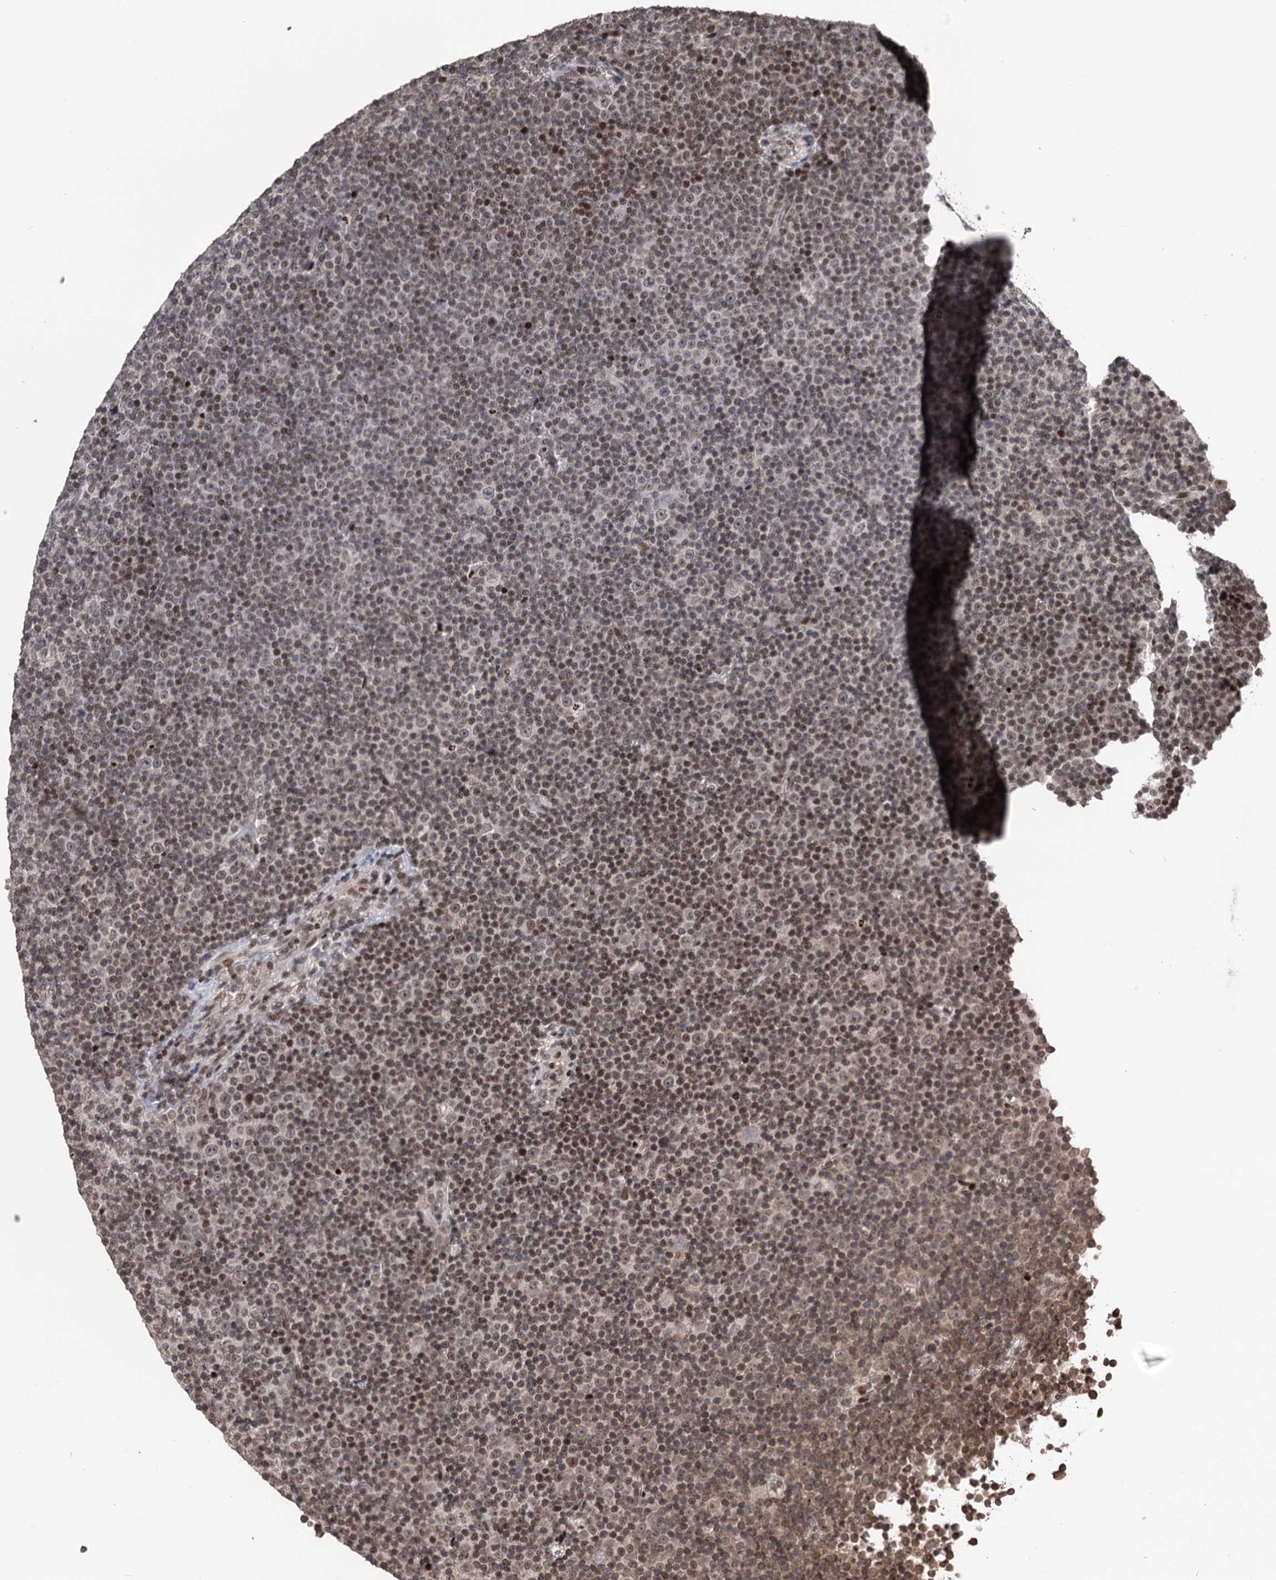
{"staining": {"intensity": "moderate", "quantity": "25%-75%", "location": "nuclear"}, "tissue": "lymphoma", "cell_type": "Tumor cells", "image_type": "cancer", "snomed": [{"axis": "morphology", "description": "Malignant lymphoma, non-Hodgkin's type, Low grade"}, {"axis": "topography", "description": "Lymph node"}], "caption": "Lymphoma stained for a protein (brown) displays moderate nuclear positive expression in about 25%-75% of tumor cells.", "gene": "CCDC77", "patient": {"sex": "female", "age": 67}}